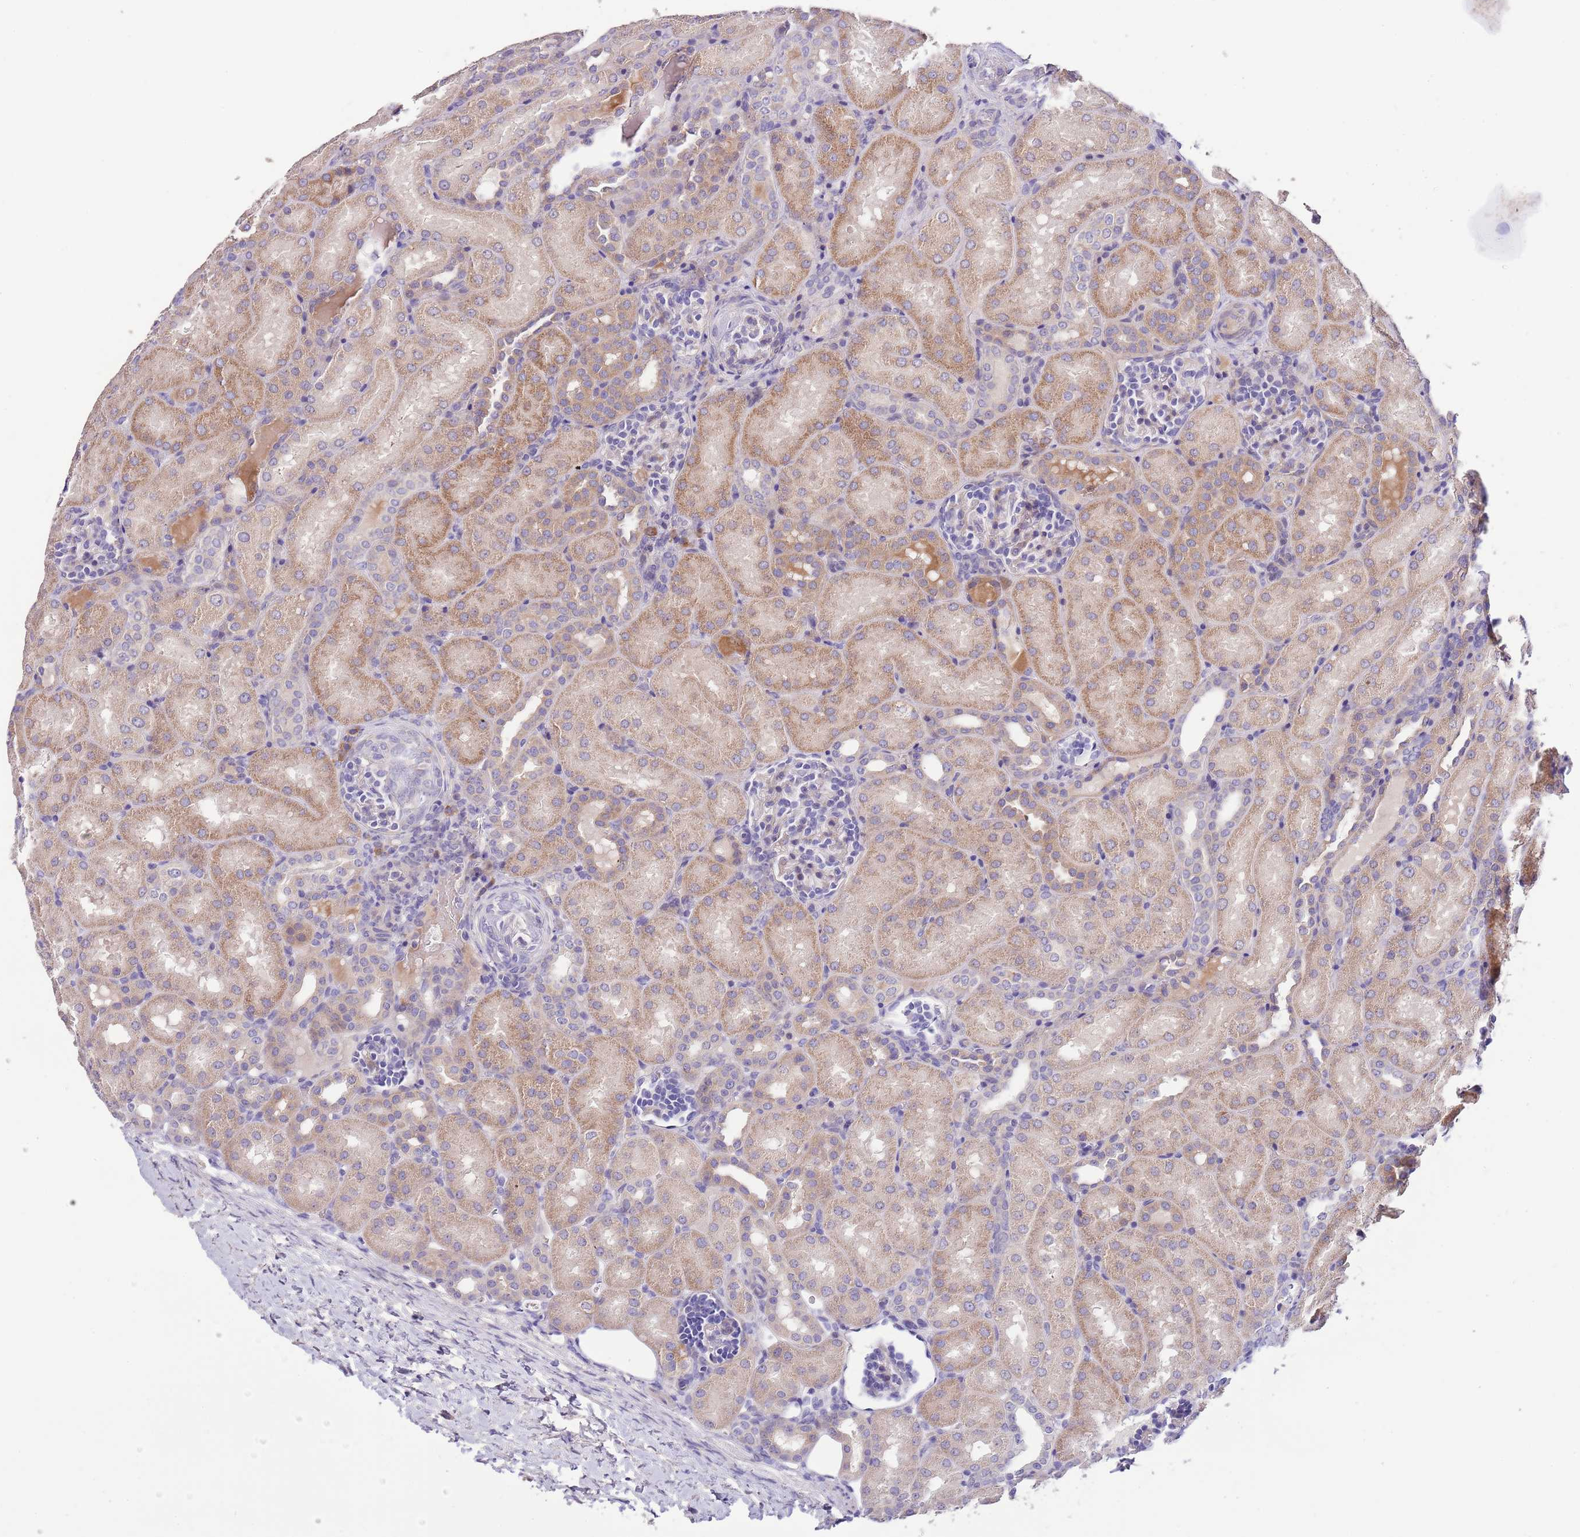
{"staining": {"intensity": "negative", "quantity": "none", "location": "none"}, "tissue": "kidney", "cell_type": "Cells in glomeruli", "image_type": "normal", "snomed": [{"axis": "morphology", "description": "Normal tissue, NOS"}, {"axis": "topography", "description": "Kidney"}], "caption": "This is a micrograph of IHC staining of unremarkable kidney, which shows no staining in cells in glomeruli.", "gene": "ZNF658", "patient": {"sex": "male", "age": 1}}